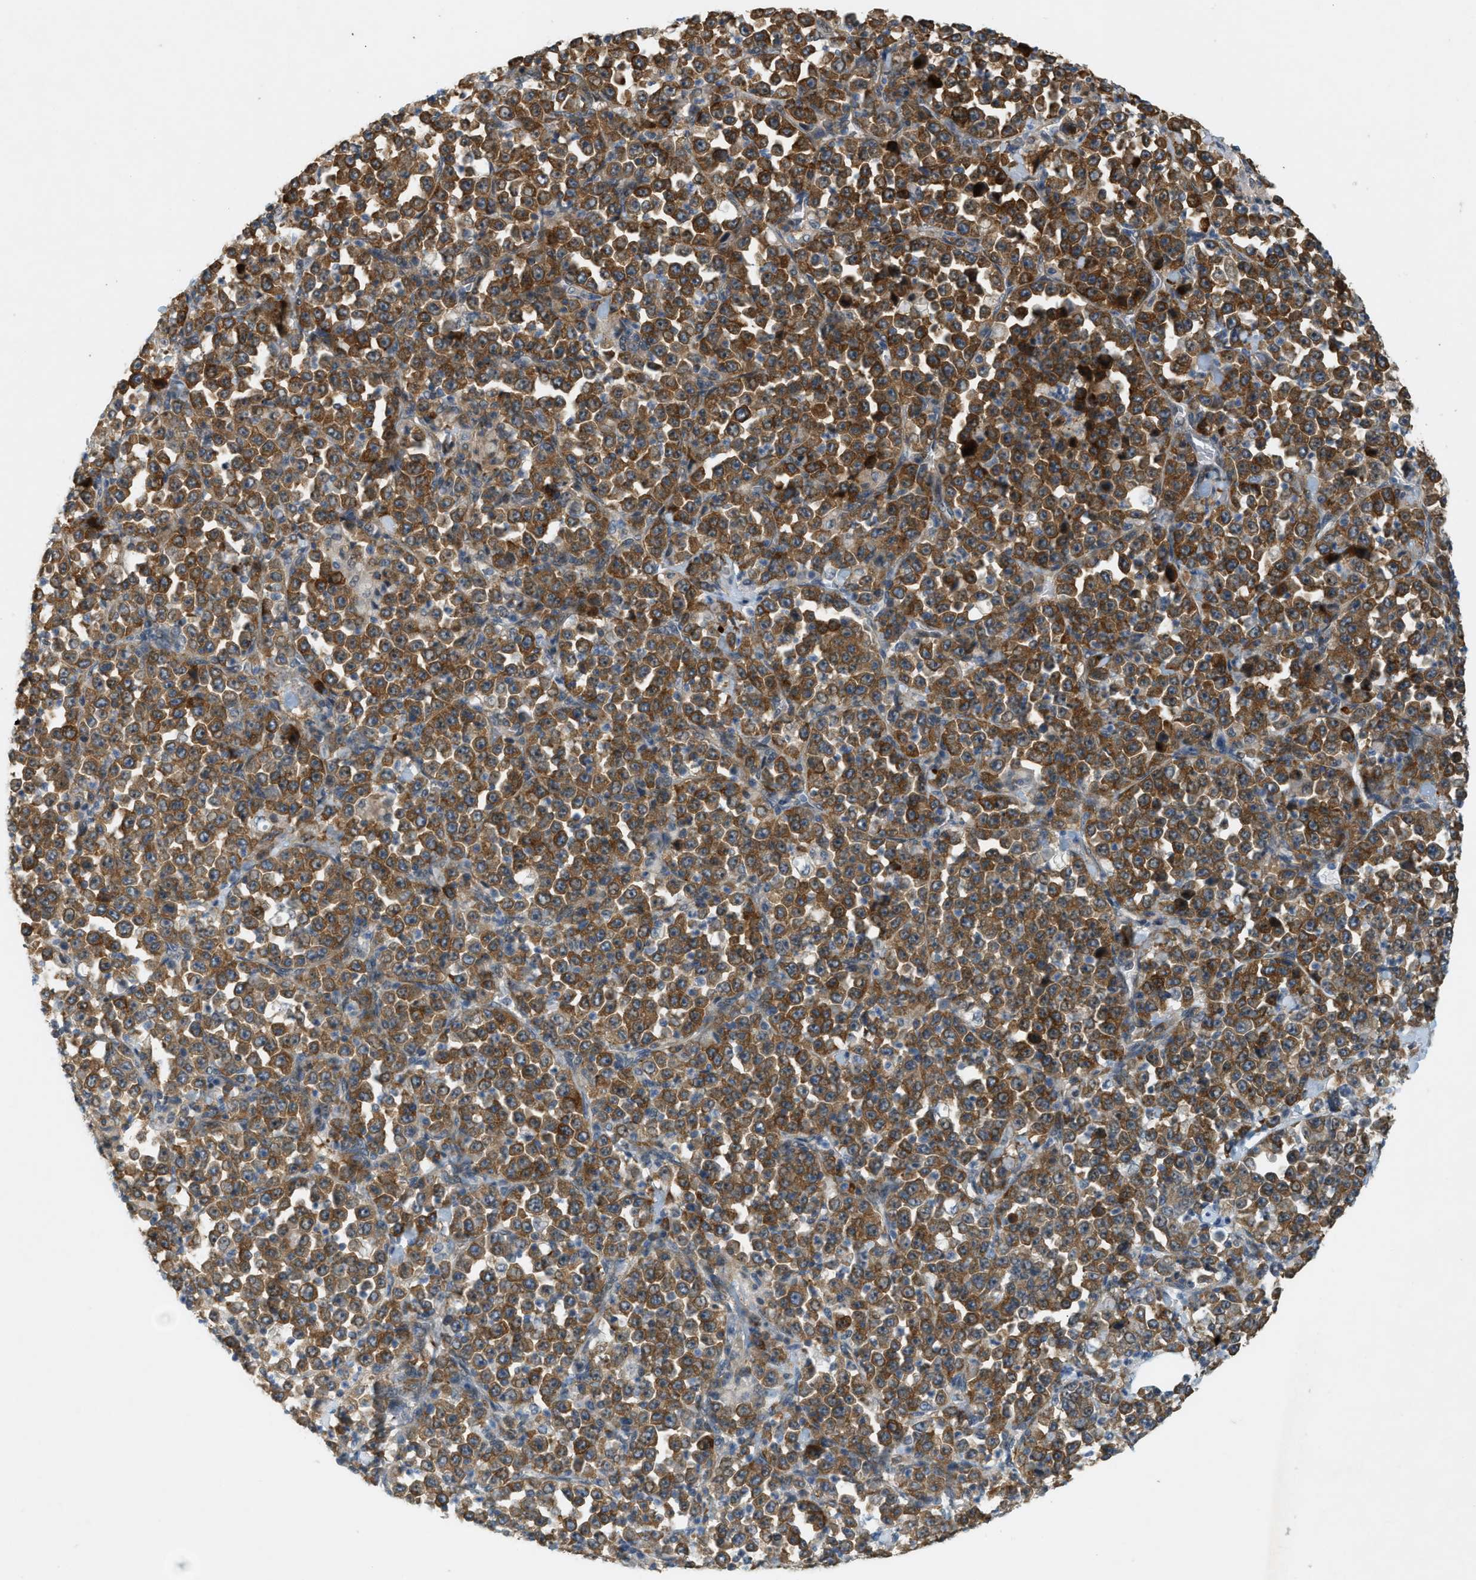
{"staining": {"intensity": "moderate", "quantity": ">75%", "location": "cytoplasmic/membranous"}, "tissue": "stomach cancer", "cell_type": "Tumor cells", "image_type": "cancer", "snomed": [{"axis": "morphology", "description": "Normal tissue, NOS"}, {"axis": "morphology", "description": "Adenocarcinoma, NOS"}, {"axis": "topography", "description": "Stomach, upper"}, {"axis": "topography", "description": "Stomach"}], "caption": "Immunohistochemical staining of stomach adenocarcinoma reveals medium levels of moderate cytoplasmic/membranous protein positivity in approximately >75% of tumor cells.", "gene": "PDCL3", "patient": {"sex": "male", "age": 59}}